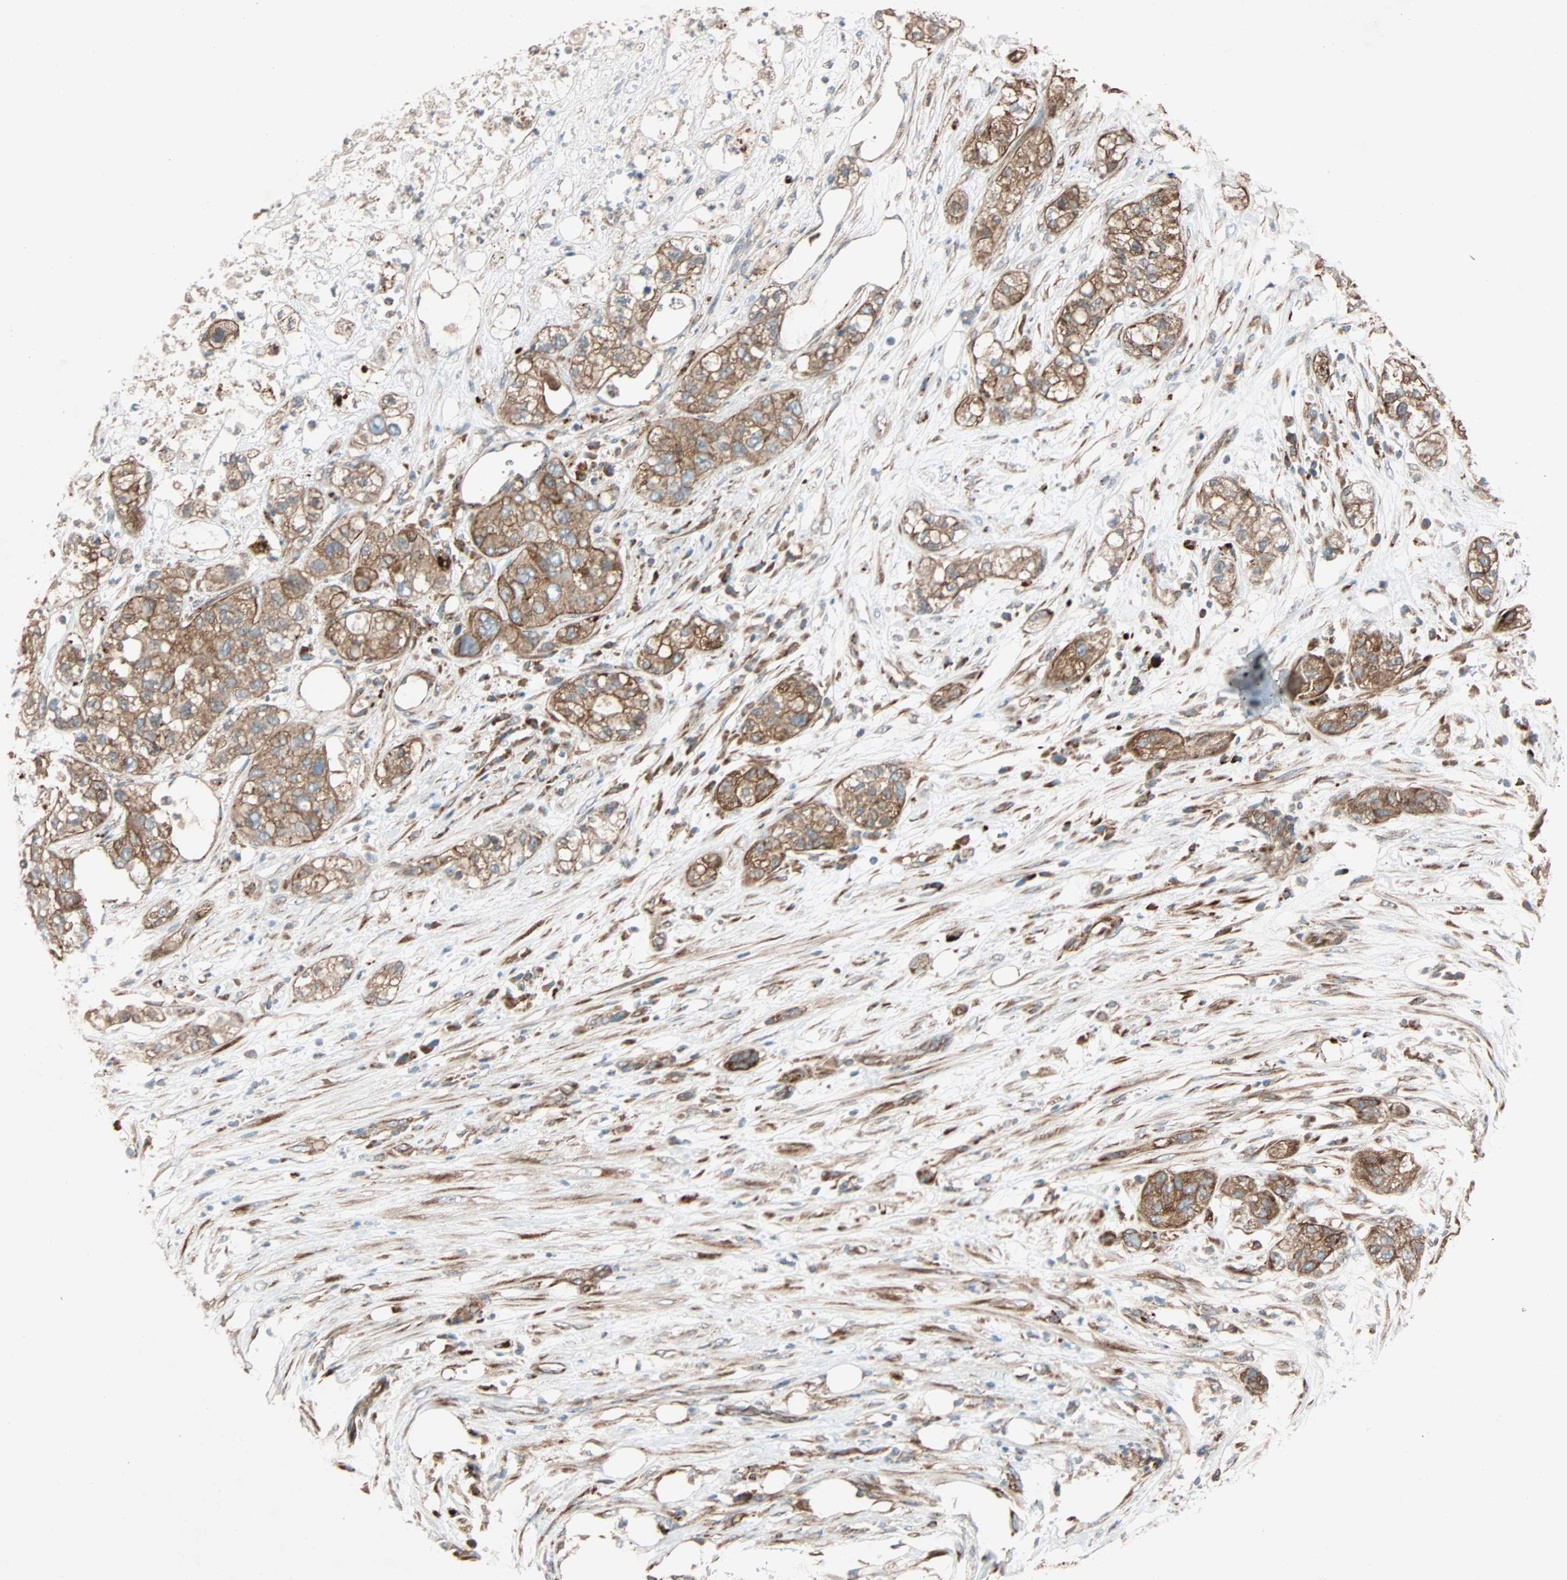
{"staining": {"intensity": "strong", "quantity": ">75%", "location": "cytoplasmic/membranous"}, "tissue": "pancreatic cancer", "cell_type": "Tumor cells", "image_type": "cancer", "snomed": [{"axis": "morphology", "description": "Adenocarcinoma, NOS"}, {"axis": "topography", "description": "Pancreas"}], "caption": "Immunohistochemistry (IHC) photomicrograph of human pancreatic cancer stained for a protein (brown), which demonstrates high levels of strong cytoplasmic/membranous positivity in about >75% of tumor cells.", "gene": "PHYH", "patient": {"sex": "female", "age": 78}}